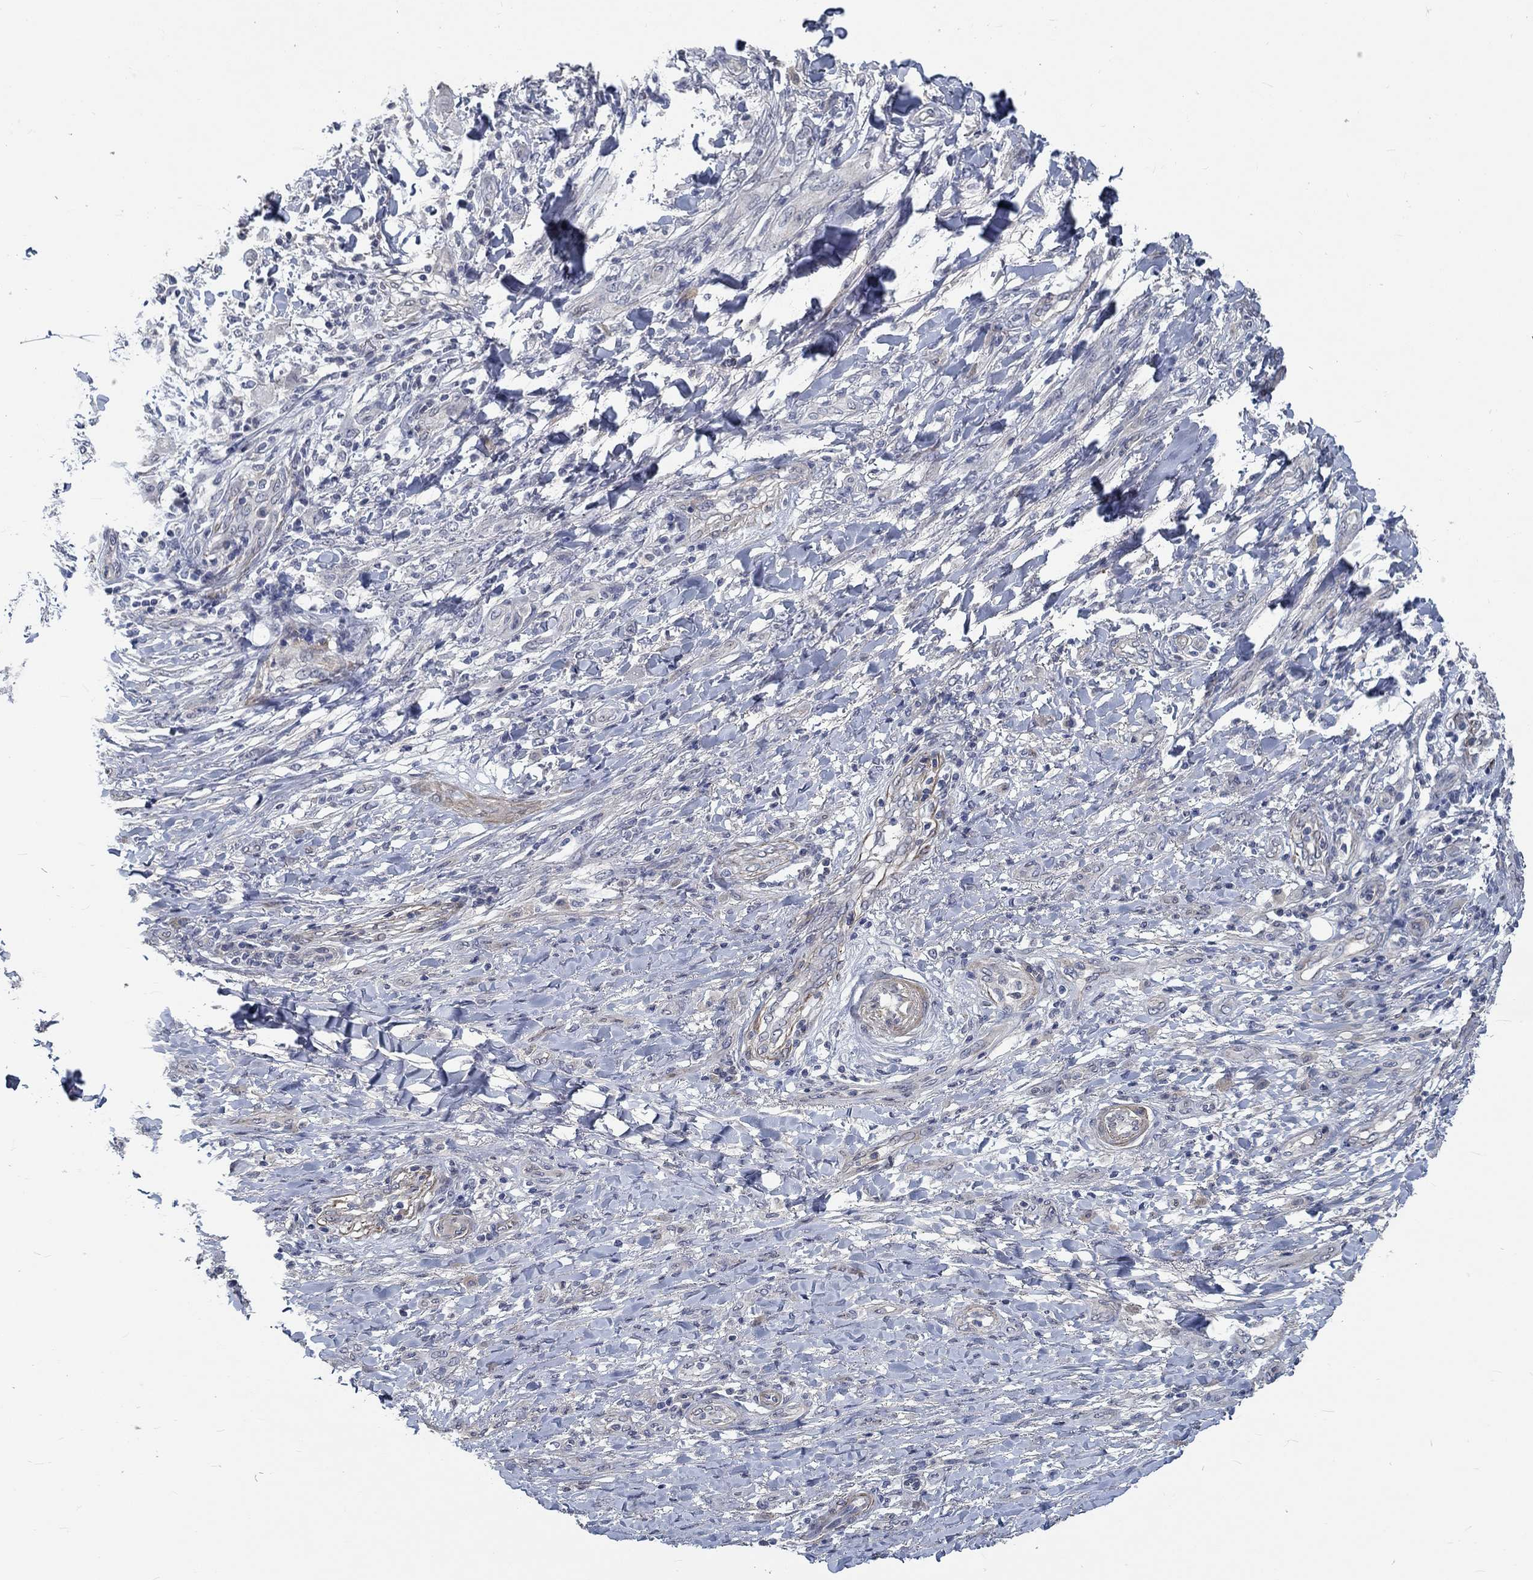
{"staining": {"intensity": "weak", "quantity": "25%-75%", "location": "cytoplasmic/membranous"}, "tissue": "skin cancer", "cell_type": "Tumor cells", "image_type": "cancer", "snomed": [{"axis": "morphology", "description": "Squamous cell carcinoma, NOS"}, {"axis": "topography", "description": "Skin"}], "caption": "Human squamous cell carcinoma (skin) stained with a protein marker displays weak staining in tumor cells.", "gene": "MYBPC1", "patient": {"sex": "male", "age": 62}}